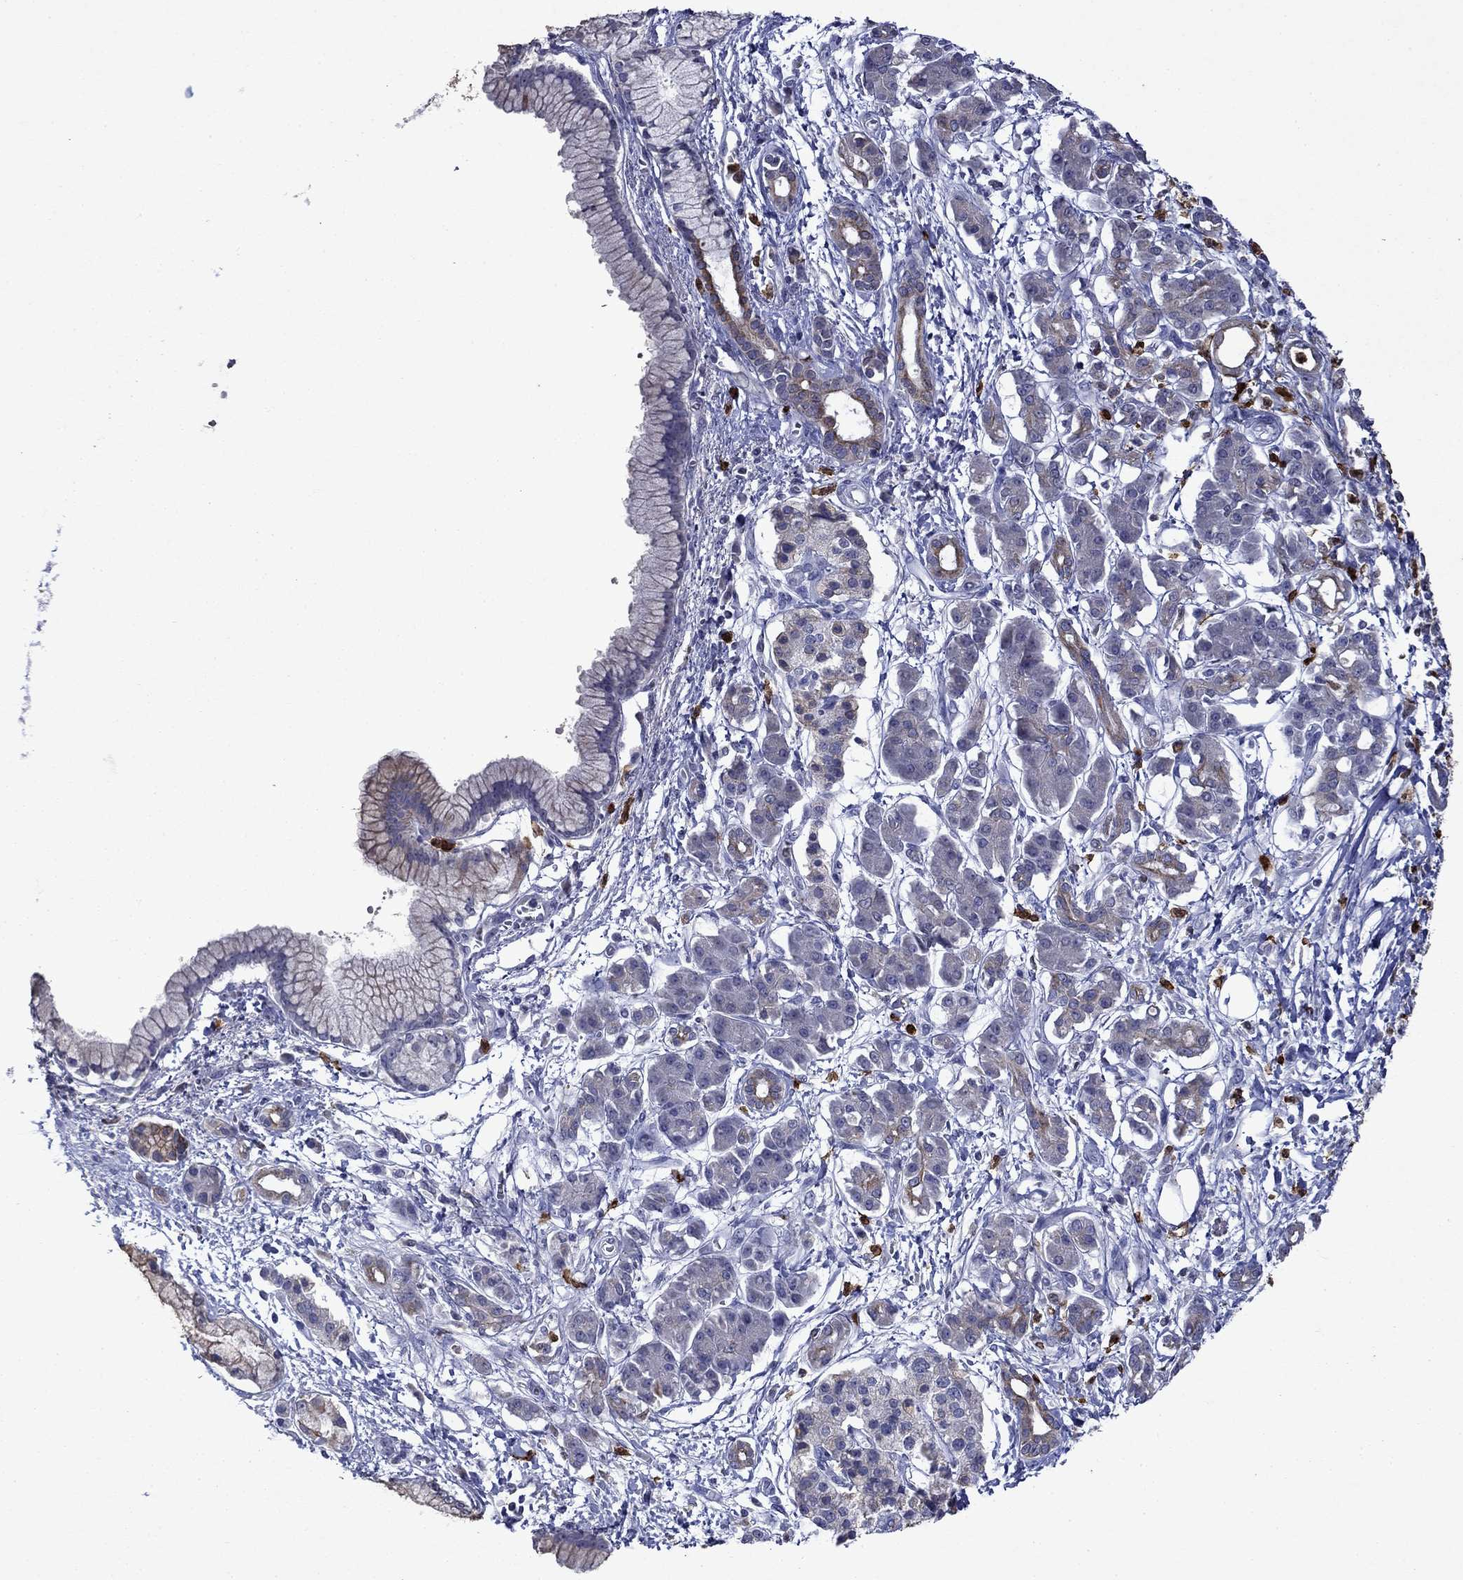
{"staining": {"intensity": "moderate", "quantity": "<25%", "location": "cytoplasmic/membranous"}, "tissue": "pancreatic cancer", "cell_type": "Tumor cells", "image_type": "cancer", "snomed": [{"axis": "morphology", "description": "Adenocarcinoma, NOS"}, {"axis": "topography", "description": "Pancreas"}], "caption": "IHC of human pancreatic adenocarcinoma displays low levels of moderate cytoplasmic/membranous expression in about <25% of tumor cells.", "gene": "IRF5", "patient": {"sex": "male", "age": 72}}